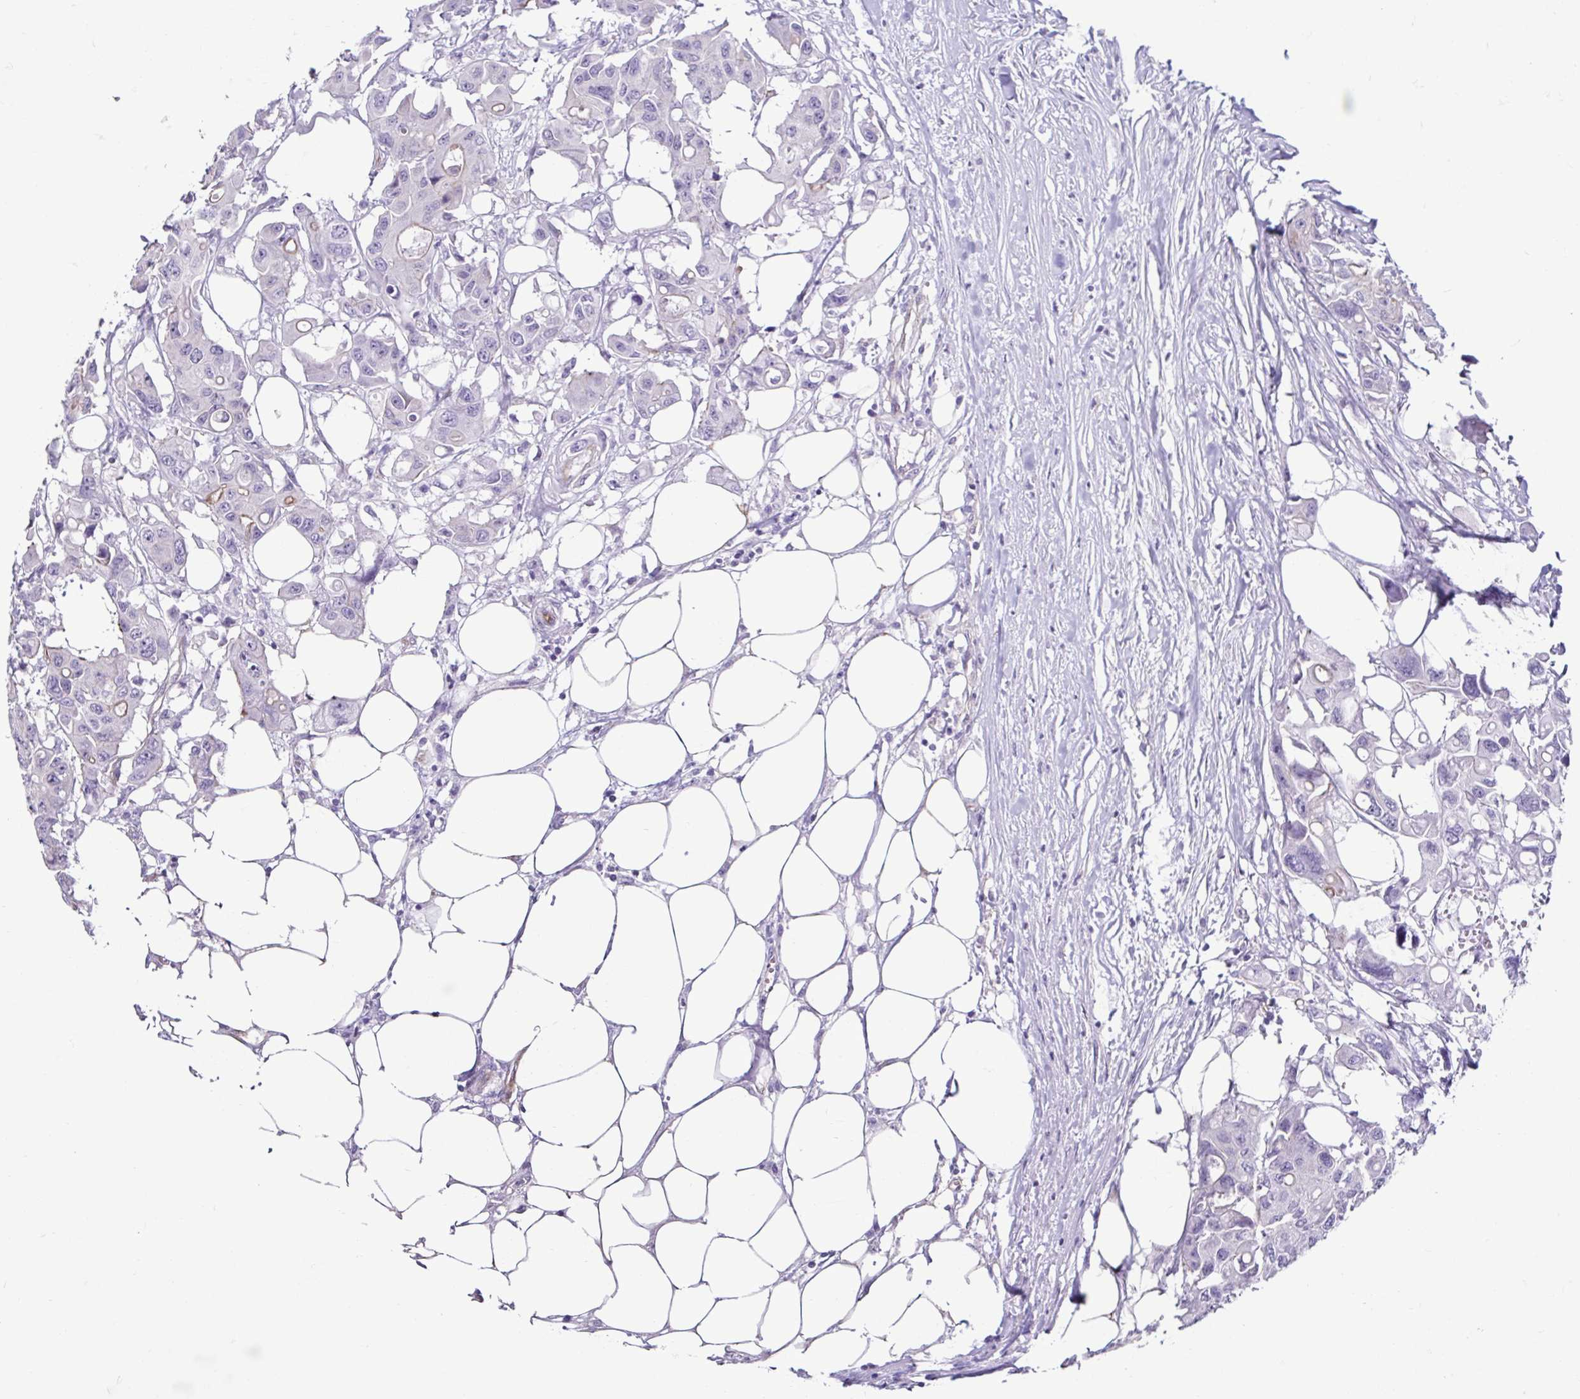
{"staining": {"intensity": "negative", "quantity": "none", "location": "none"}, "tissue": "colorectal cancer", "cell_type": "Tumor cells", "image_type": "cancer", "snomed": [{"axis": "morphology", "description": "Adenocarcinoma, NOS"}, {"axis": "topography", "description": "Colon"}], "caption": "Immunohistochemical staining of colorectal adenocarcinoma demonstrates no significant positivity in tumor cells.", "gene": "CASP14", "patient": {"sex": "male", "age": 77}}